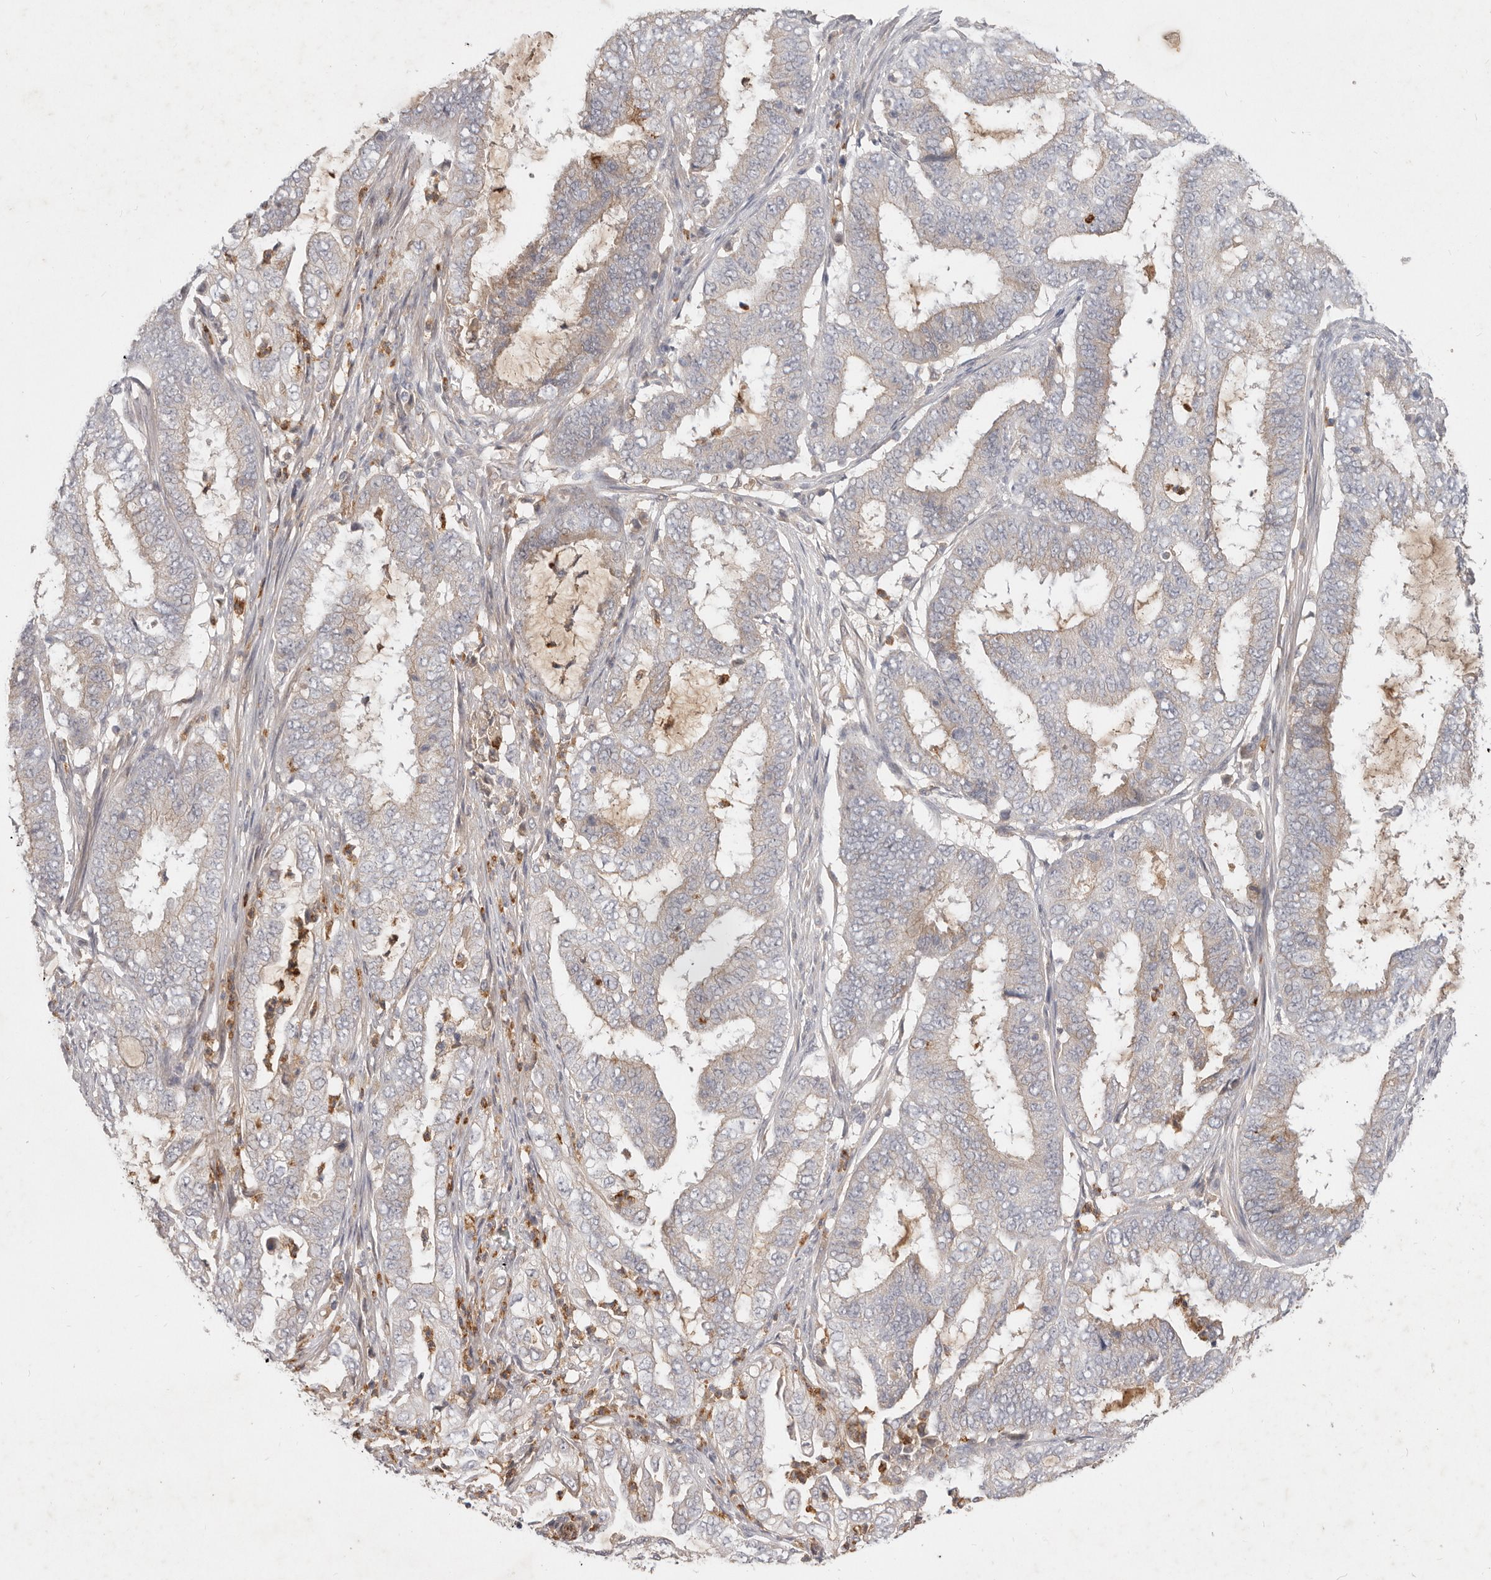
{"staining": {"intensity": "weak", "quantity": "<25%", "location": "cytoplasmic/membranous"}, "tissue": "endometrial cancer", "cell_type": "Tumor cells", "image_type": "cancer", "snomed": [{"axis": "morphology", "description": "Adenocarcinoma, NOS"}, {"axis": "topography", "description": "Endometrium"}], "caption": "An immunohistochemistry (IHC) image of endometrial adenocarcinoma is shown. There is no staining in tumor cells of endometrial adenocarcinoma.", "gene": "USP49", "patient": {"sex": "female", "age": 51}}